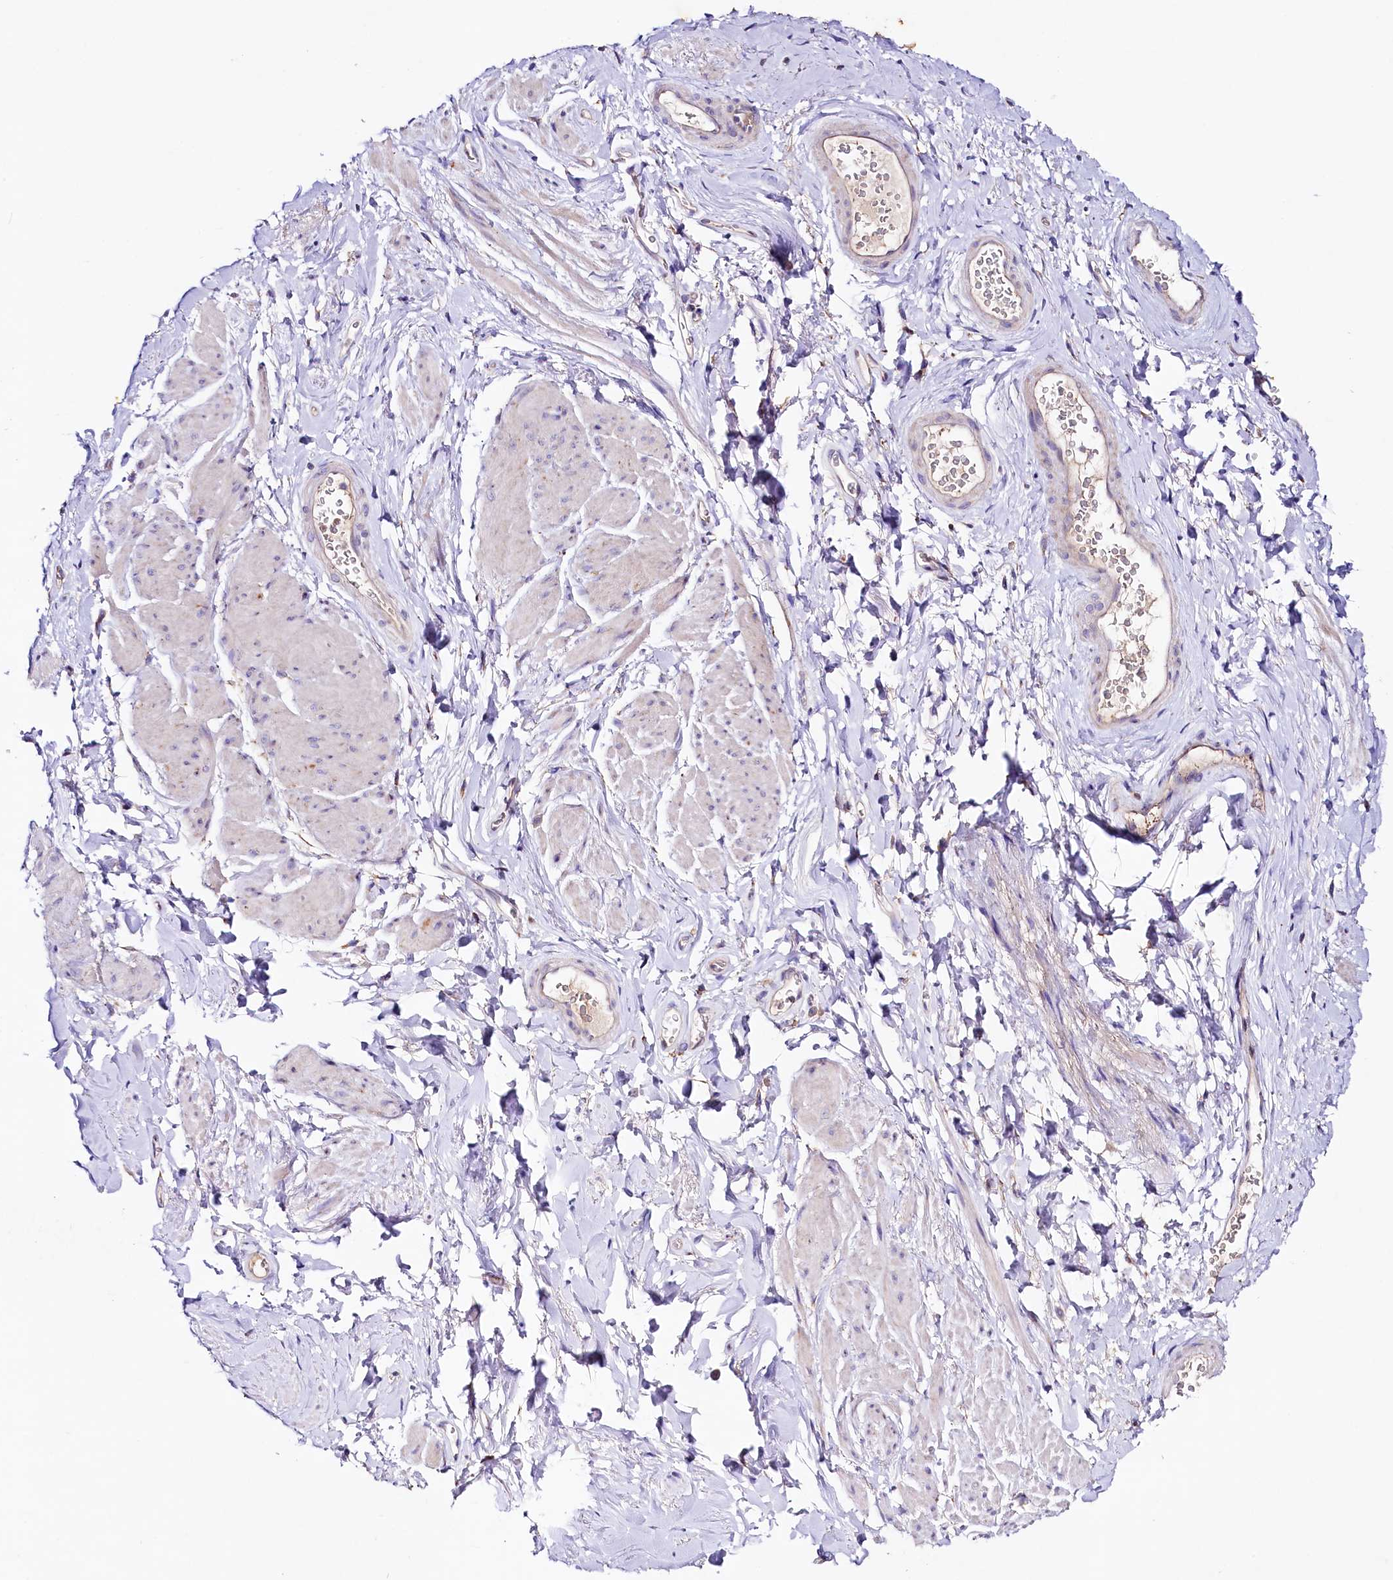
{"staining": {"intensity": "negative", "quantity": "none", "location": "none"}, "tissue": "smooth muscle", "cell_type": "Smooth muscle cells", "image_type": "normal", "snomed": [{"axis": "morphology", "description": "Normal tissue, NOS"}, {"axis": "topography", "description": "Smooth muscle"}, {"axis": "topography", "description": "Peripheral nerve tissue"}], "caption": "The photomicrograph demonstrates no significant positivity in smooth muscle cells of smooth muscle. Brightfield microscopy of immunohistochemistry (IHC) stained with DAB (brown) and hematoxylin (blue), captured at high magnification.", "gene": "SACM1L", "patient": {"sex": "male", "age": 69}}